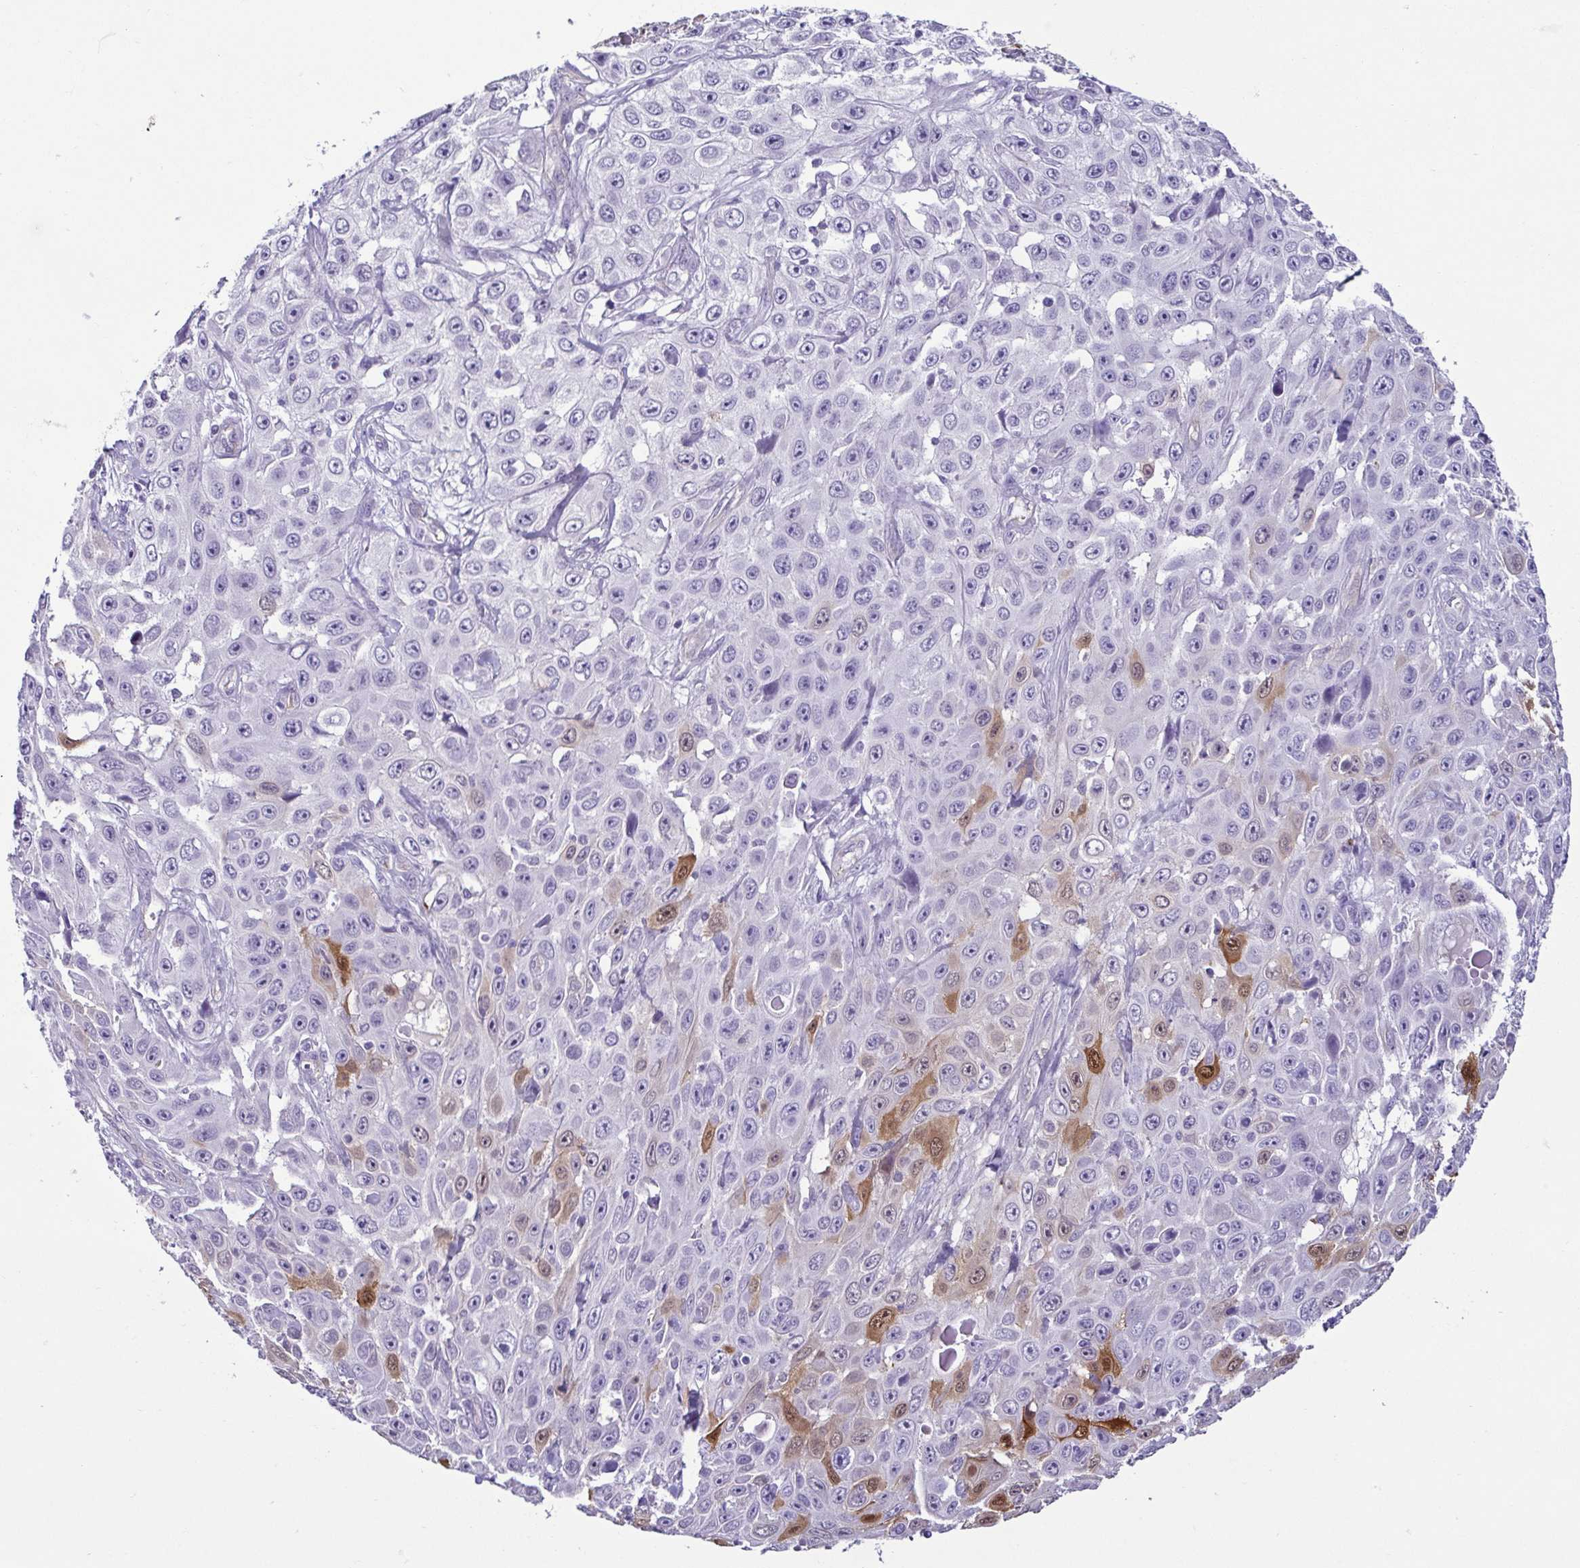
{"staining": {"intensity": "moderate", "quantity": "<25%", "location": "cytoplasmic/membranous,nuclear"}, "tissue": "skin cancer", "cell_type": "Tumor cells", "image_type": "cancer", "snomed": [{"axis": "morphology", "description": "Squamous cell carcinoma, NOS"}, {"axis": "topography", "description": "Skin"}], "caption": "Tumor cells reveal low levels of moderate cytoplasmic/membranous and nuclear expression in about <25% of cells in squamous cell carcinoma (skin). The staining was performed using DAB, with brown indicating positive protein expression. Nuclei are stained blue with hematoxylin.", "gene": "CASP14", "patient": {"sex": "male", "age": 82}}